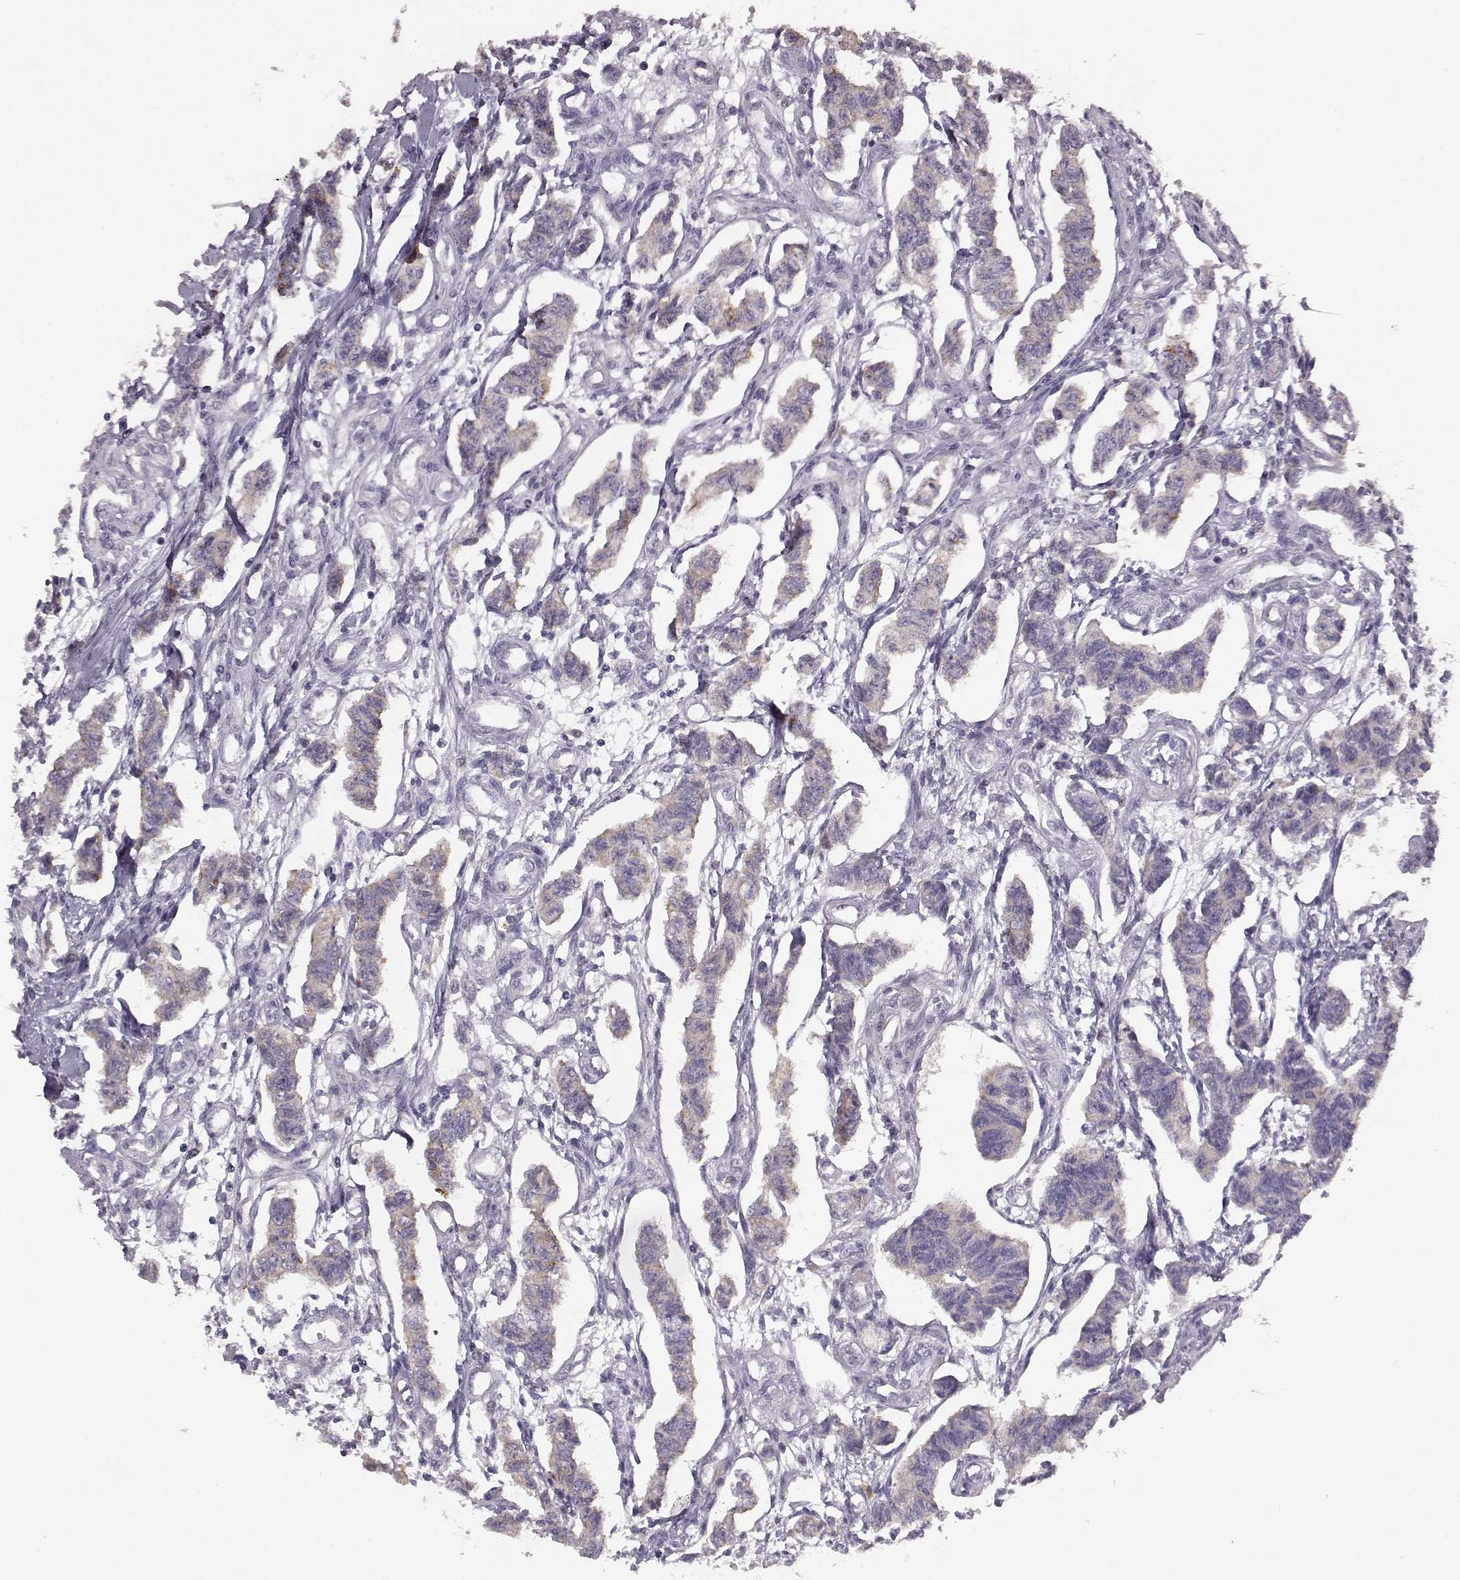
{"staining": {"intensity": "weak", "quantity": ">75%", "location": "cytoplasmic/membranous"}, "tissue": "carcinoid", "cell_type": "Tumor cells", "image_type": "cancer", "snomed": [{"axis": "morphology", "description": "Carcinoid, malignant, NOS"}, {"axis": "topography", "description": "Kidney"}], "caption": "This is a photomicrograph of immunohistochemistry staining of carcinoid, which shows weak positivity in the cytoplasmic/membranous of tumor cells.", "gene": "GHR", "patient": {"sex": "female", "age": 41}}